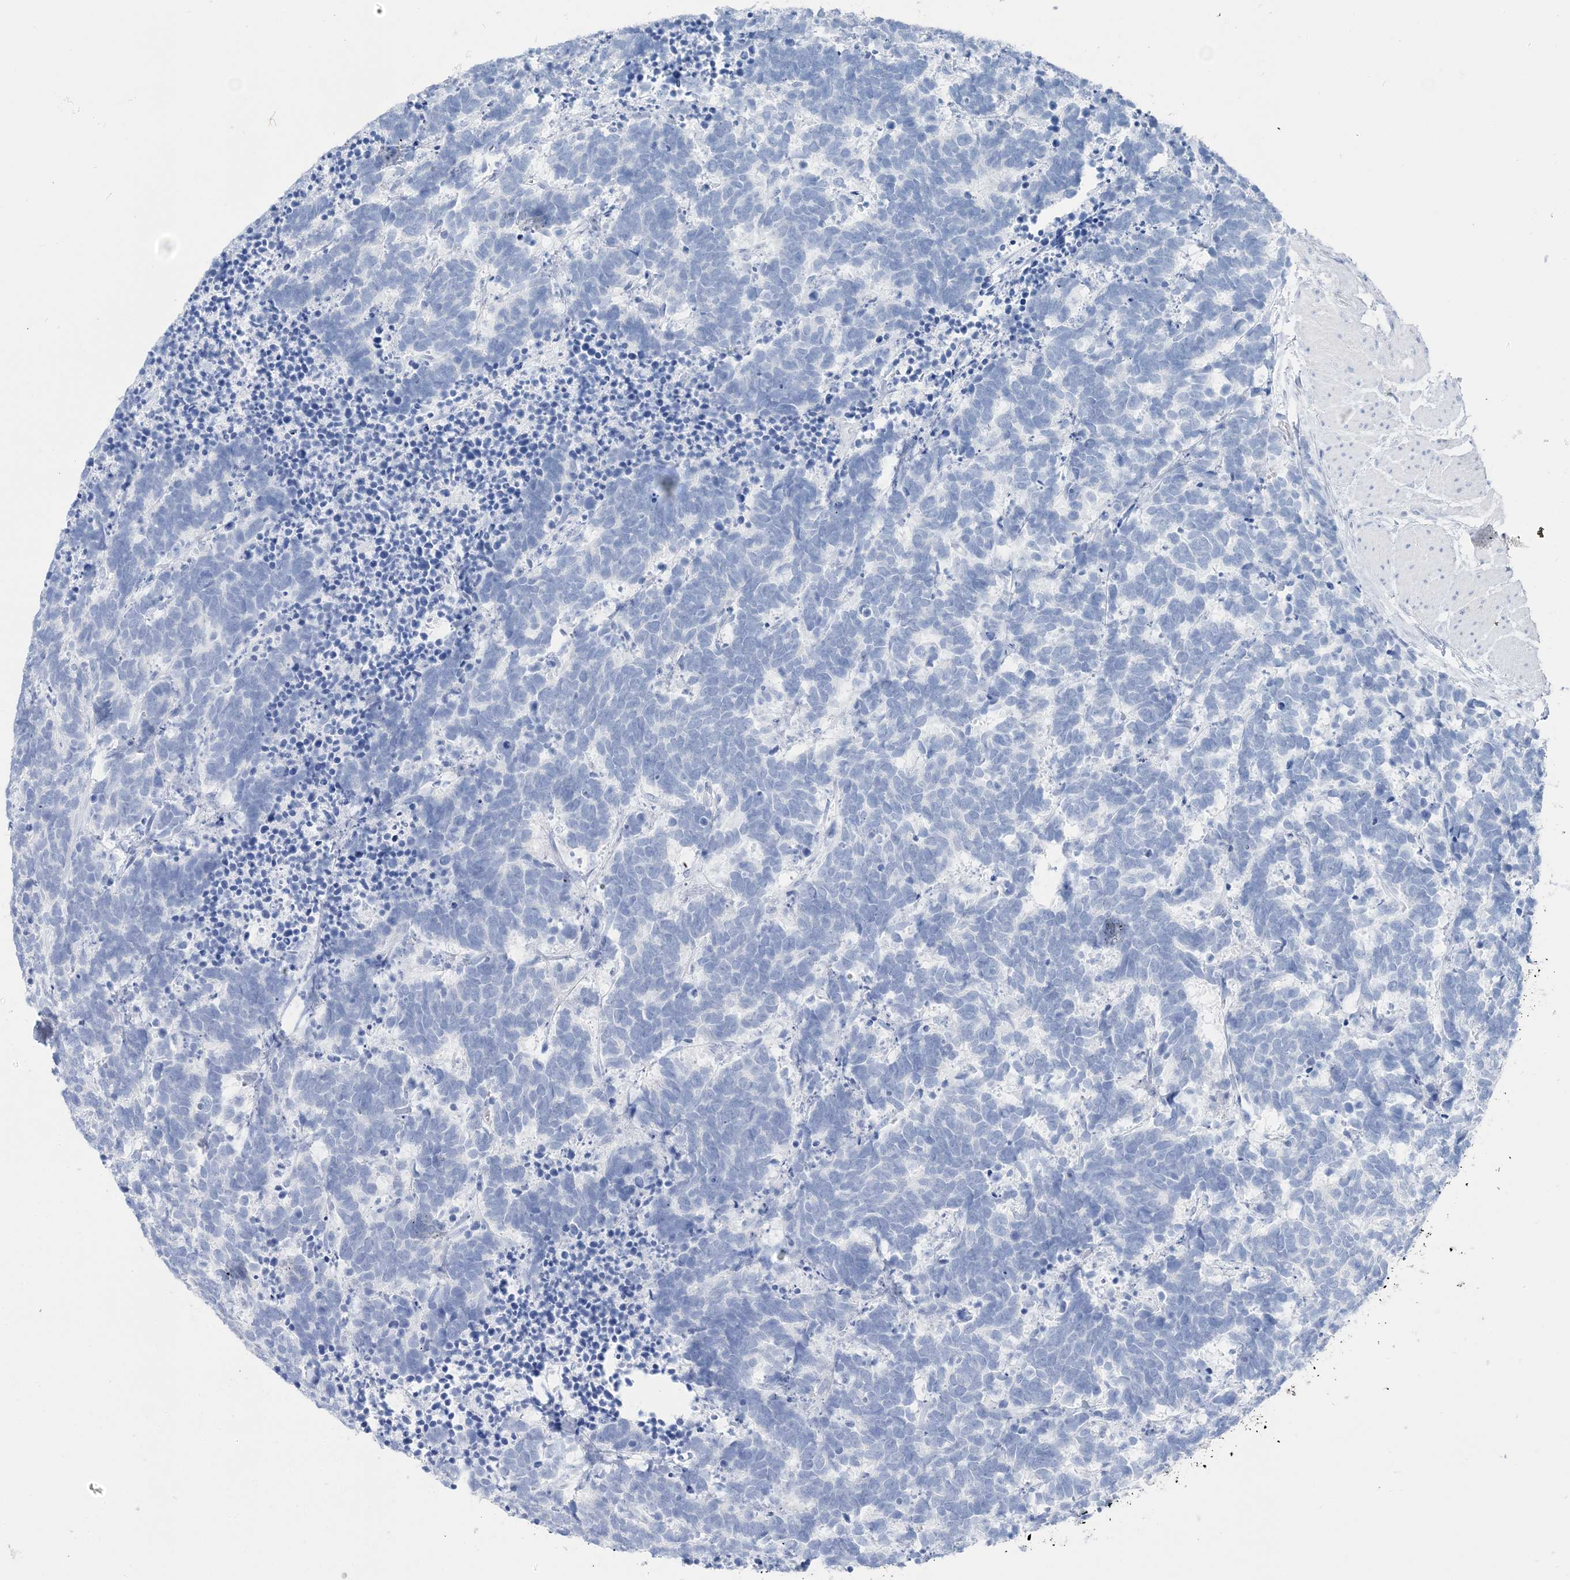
{"staining": {"intensity": "negative", "quantity": "none", "location": "none"}, "tissue": "carcinoid", "cell_type": "Tumor cells", "image_type": "cancer", "snomed": [{"axis": "morphology", "description": "Carcinoma, NOS"}, {"axis": "morphology", "description": "Carcinoid, malignant, NOS"}, {"axis": "topography", "description": "Urinary bladder"}], "caption": "Tumor cells are negative for brown protein staining in malignant carcinoid.", "gene": "TSPYL6", "patient": {"sex": "male", "age": 57}}